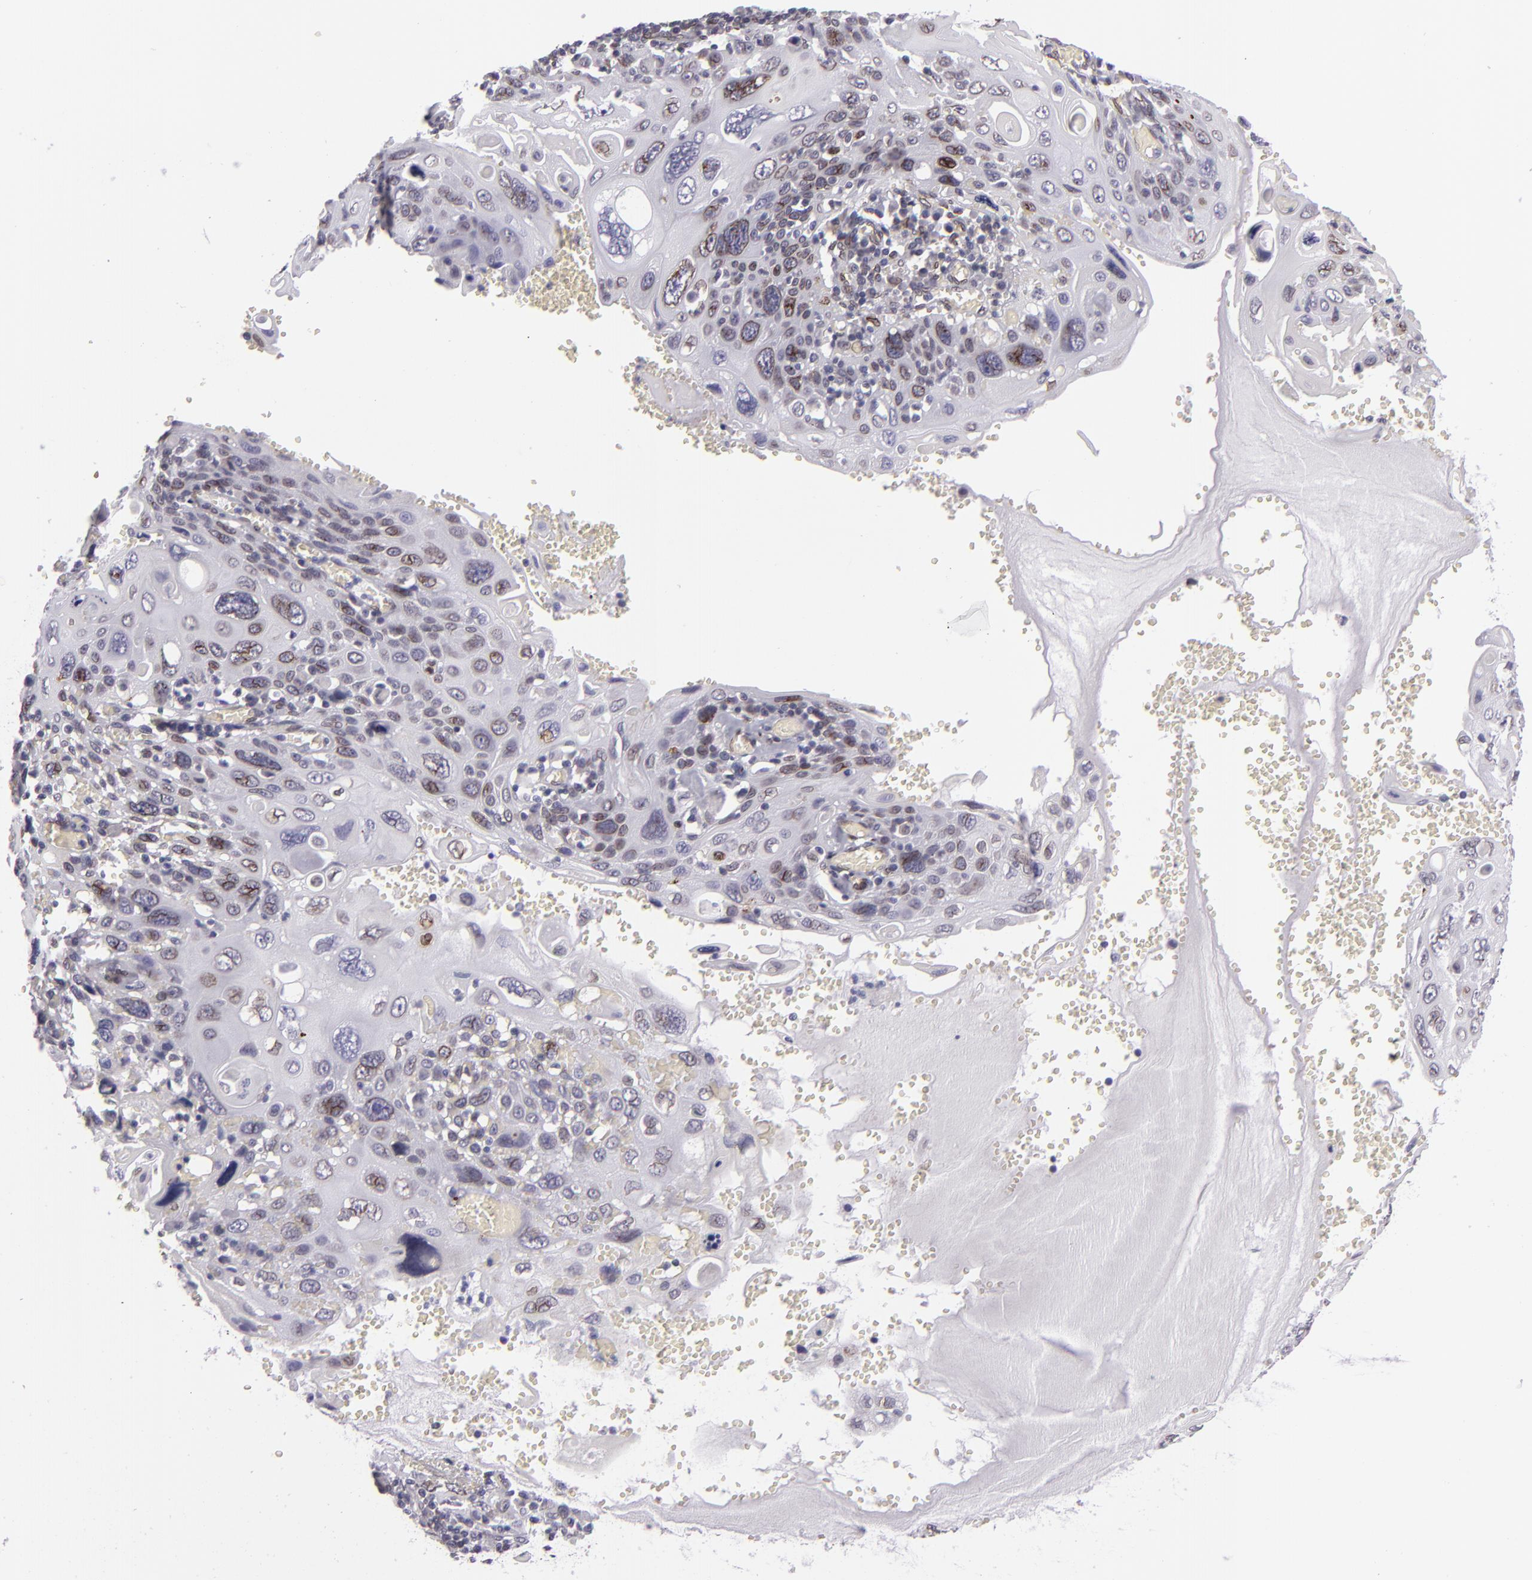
{"staining": {"intensity": "moderate", "quantity": "25%-75%", "location": "nuclear"}, "tissue": "cervical cancer", "cell_type": "Tumor cells", "image_type": "cancer", "snomed": [{"axis": "morphology", "description": "Squamous cell carcinoma, NOS"}, {"axis": "topography", "description": "Cervix"}], "caption": "Immunohistochemistry (IHC) staining of cervical squamous cell carcinoma, which shows medium levels of moderate nuclear positivity in about 25%-75% of tumor cells indicating moderate nuclear protein expression. The staining was performed using DAB (brown) for protein detection and nuclei were counterstained in hematoxylin (blue).", "gene": "EMD", "patient": {"sex": "female", "age": 54}}